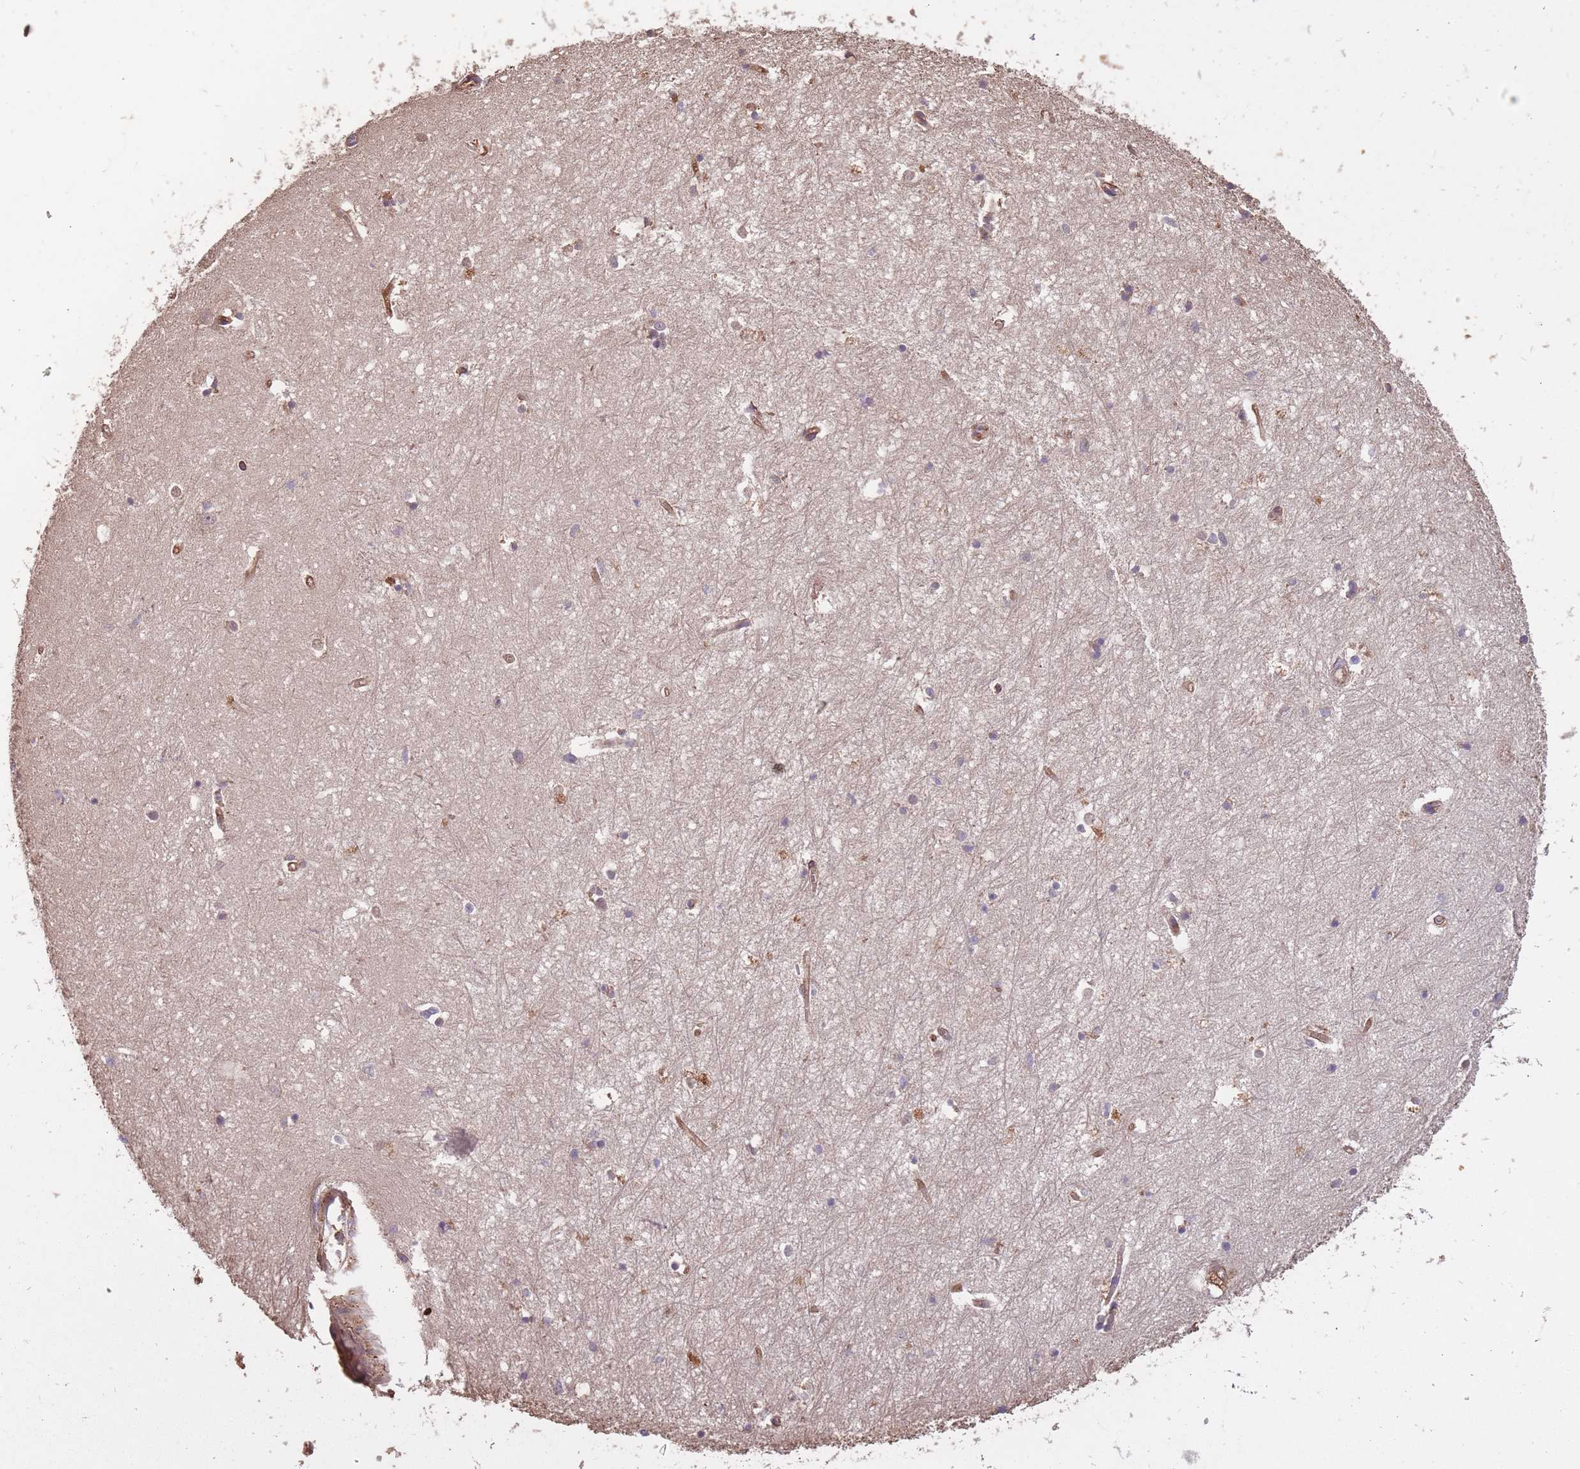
{"staining": {"intensity": "negative", "quantity": "none", "location": "none"}, "tissue": "hippocampus", "cell_type": "Glial cells", "image_type": "normal", "snomed": [{"axis": "morphology", "description": "Normal tissue, NOS"}, {"axis": "topography", "description": "Hippocampus"}], "caption": "Immunohistochemistry of benign human hippocampus exhibits no staining in glial cells.", "gene": "ARMH3", "patient": {"sex": "female", "age": 64}}